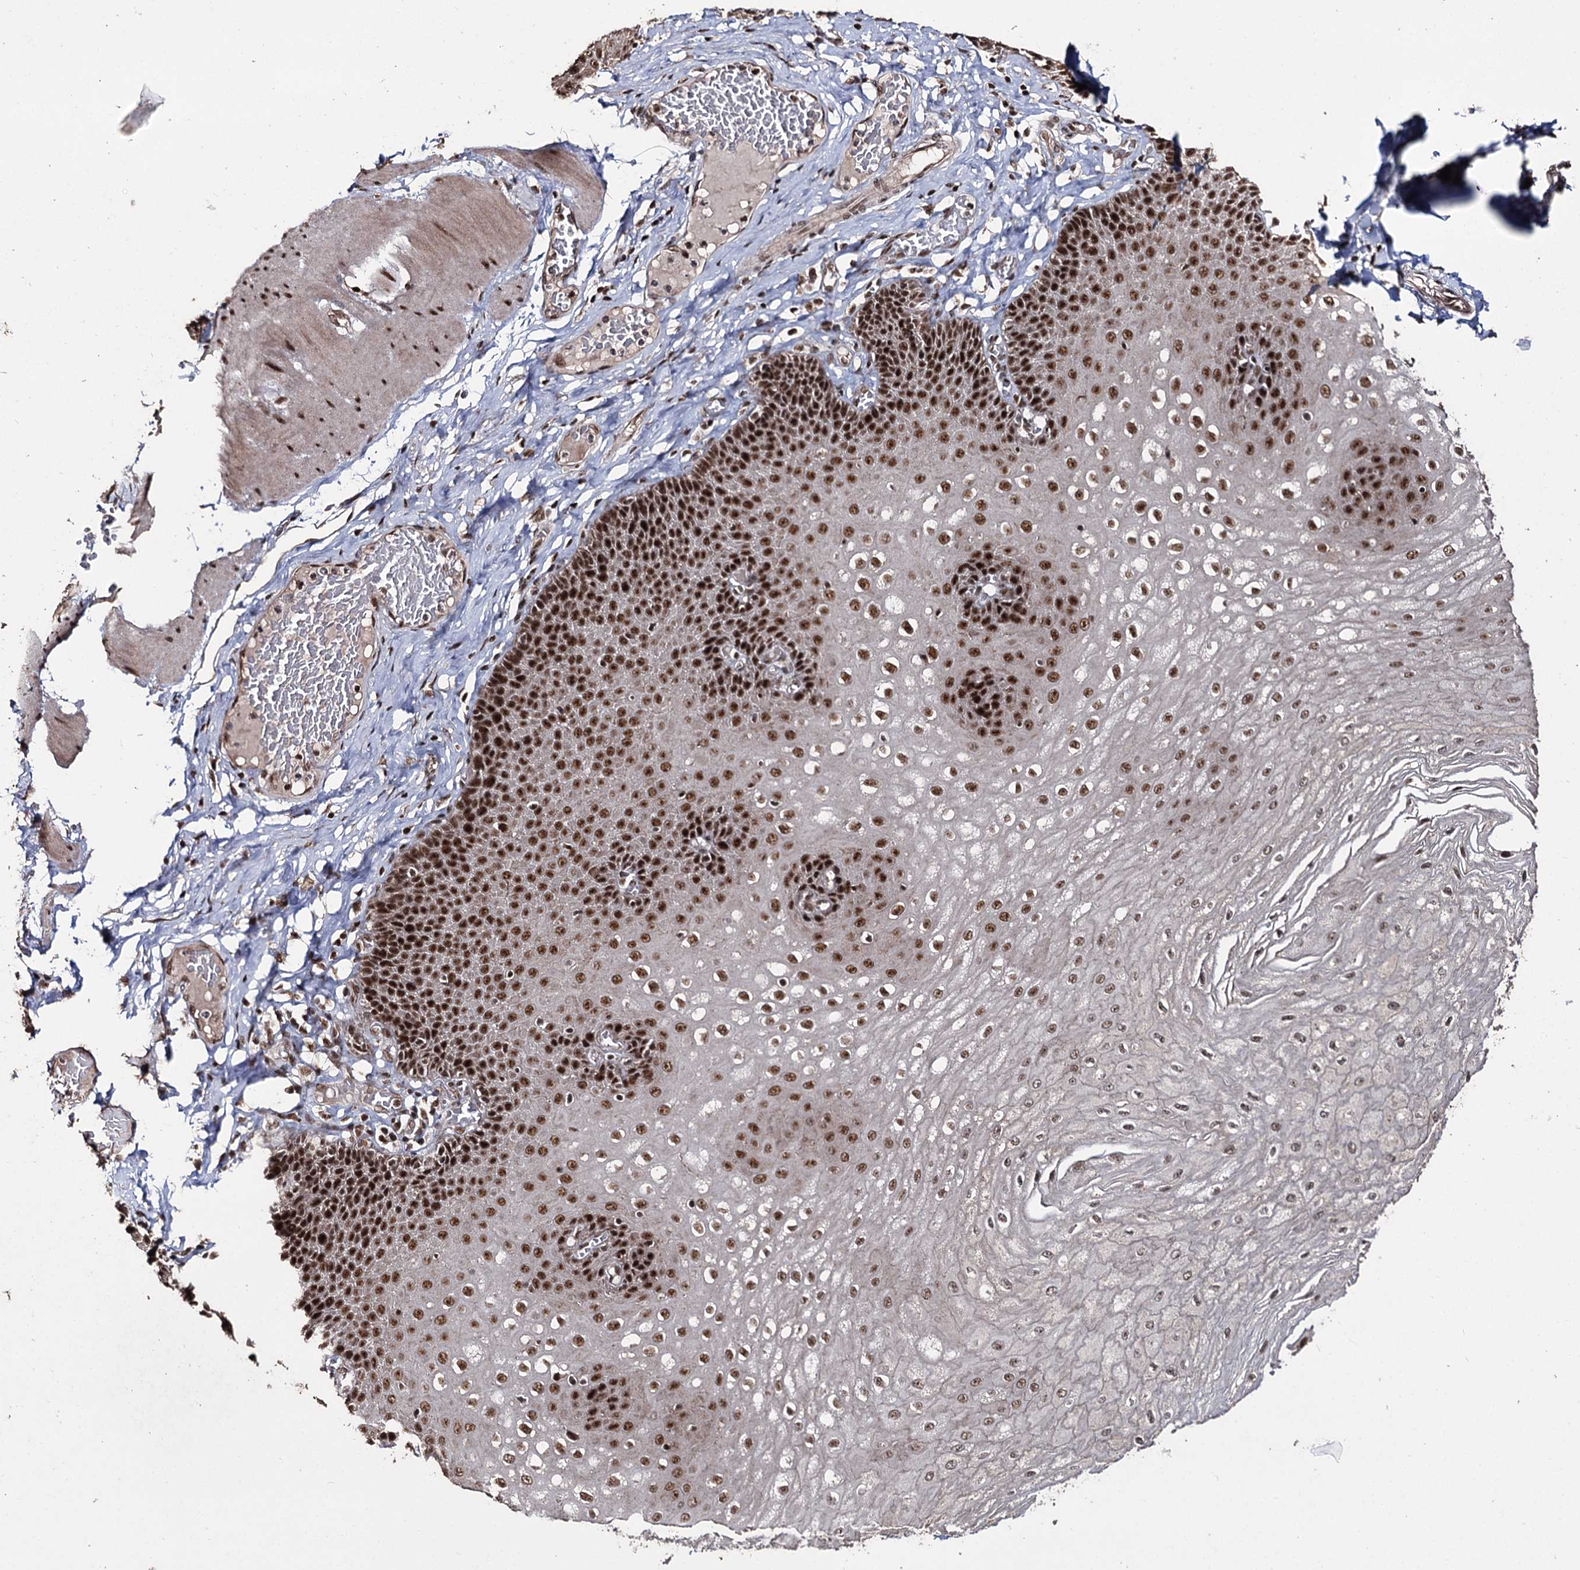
{"staining": {"intensity": "strong", "quantity": ">75%", "location": "nuclear"}, "tissue": "esophagus", "cell_type": "Squamous epithelial cells", "image_type": "normal", "snomed": [{"axis": "morphology", "description": "Normal tissue, NOS"}, {"axis": "topography", "description": "Esophagus"}], "caption": "Human esophagus stained for a protein (brown) displays strong nuclear positive staining in approximately >75% of squamous epithelial cells.", "gene": "U2SURP", "patient": {"sex": "male", "age": 60}}